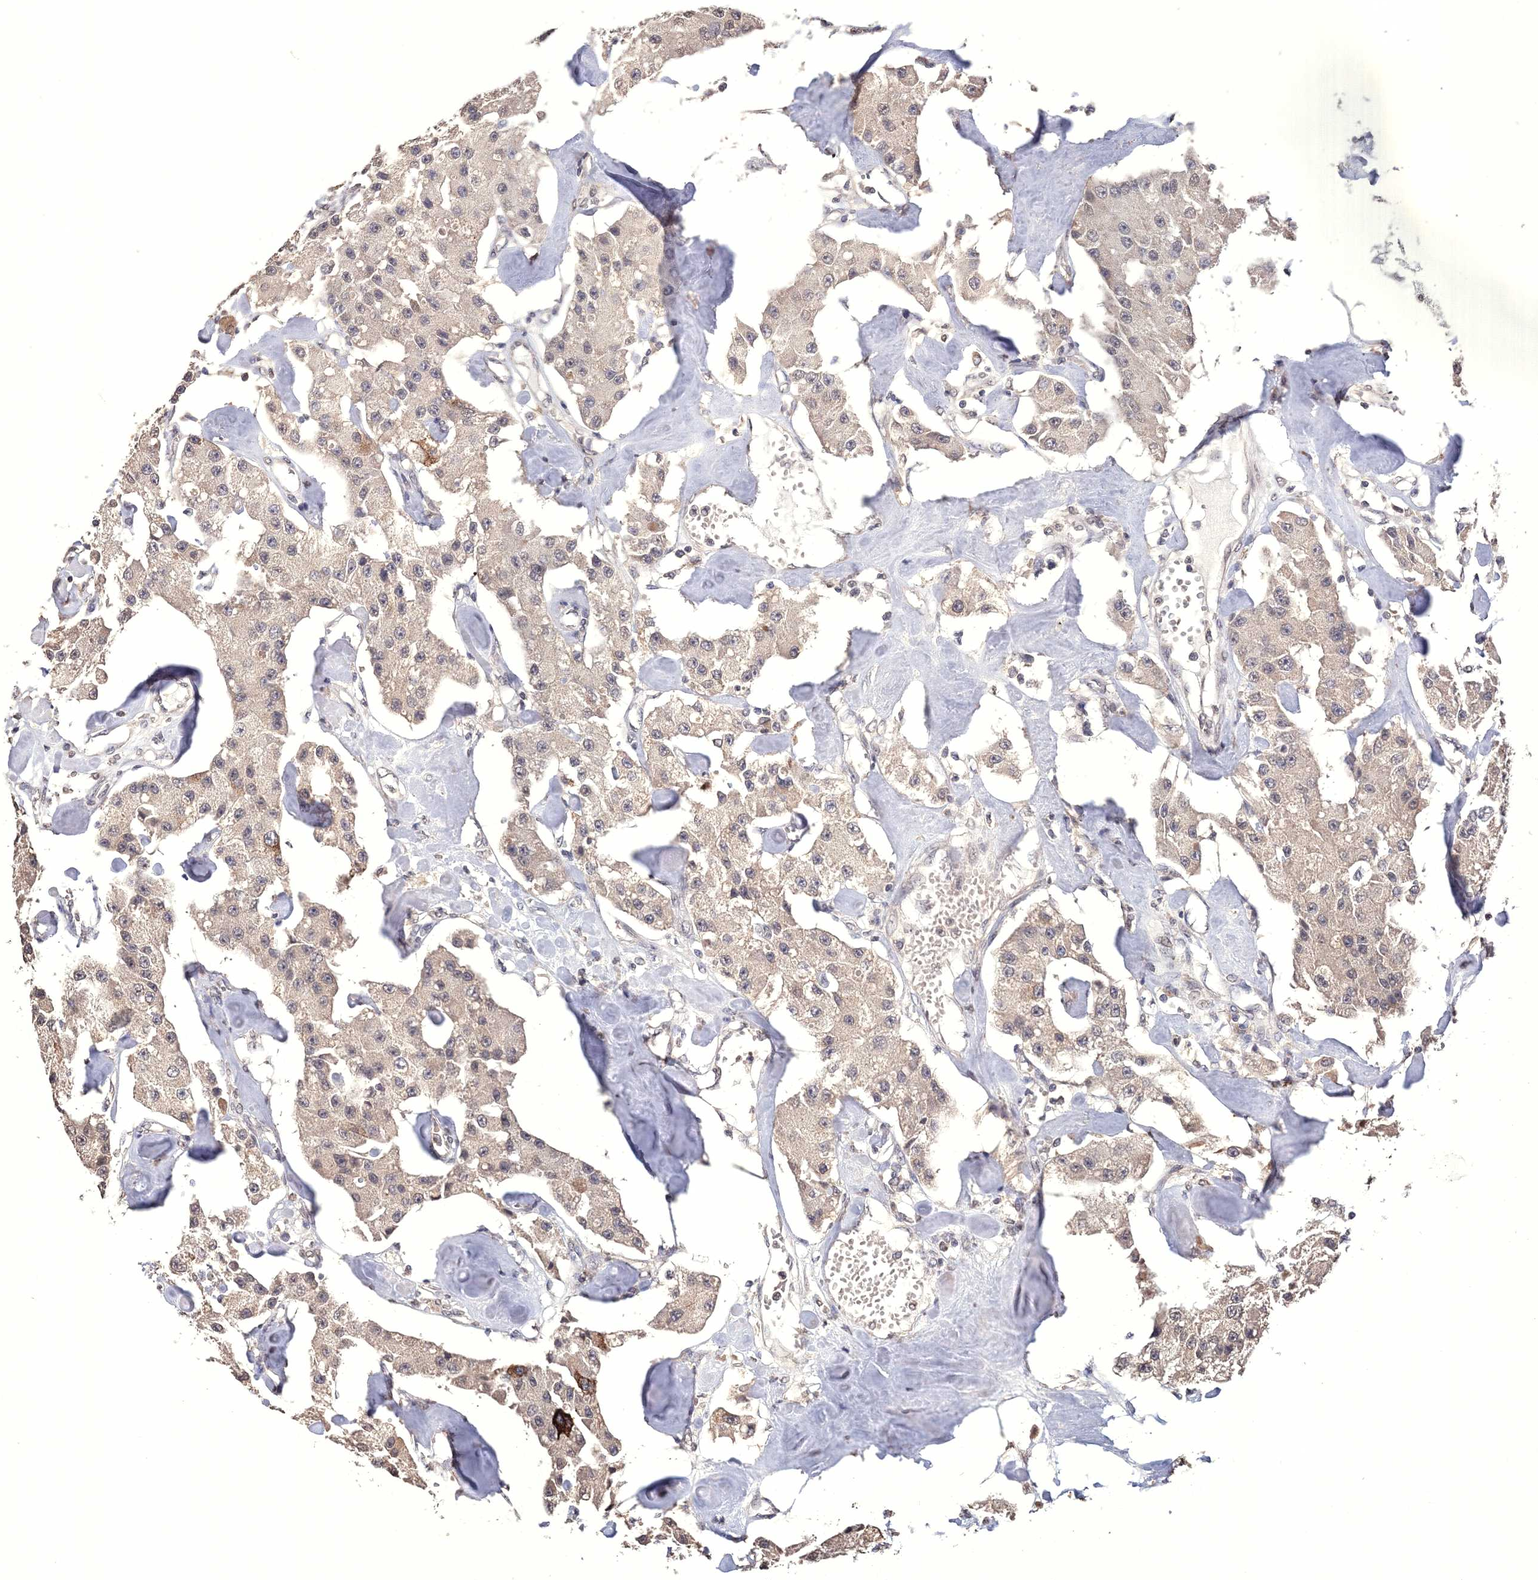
{"staining": {"intensity": "weak", "quantity": ">75%", "location": "cytoplasmic/membranous"}, "tissue": "carcinoid", "cell_type": "Tumor cells", "image_type": "cancer", "snomed": [{"axis": "morphology", "description": "Carcinoid, malignant, NOS"}, {"axis": "topography", "description": "Pancreas"}], "caption": "High-power microscopy captured an immunohistochemistry image of carcinoid, revealing weak cytoplasmic/membranous positivity in approximately >75% of tumor cells.", "gene": "GPN1", "patient": {"sex": "male", "age": 41}}